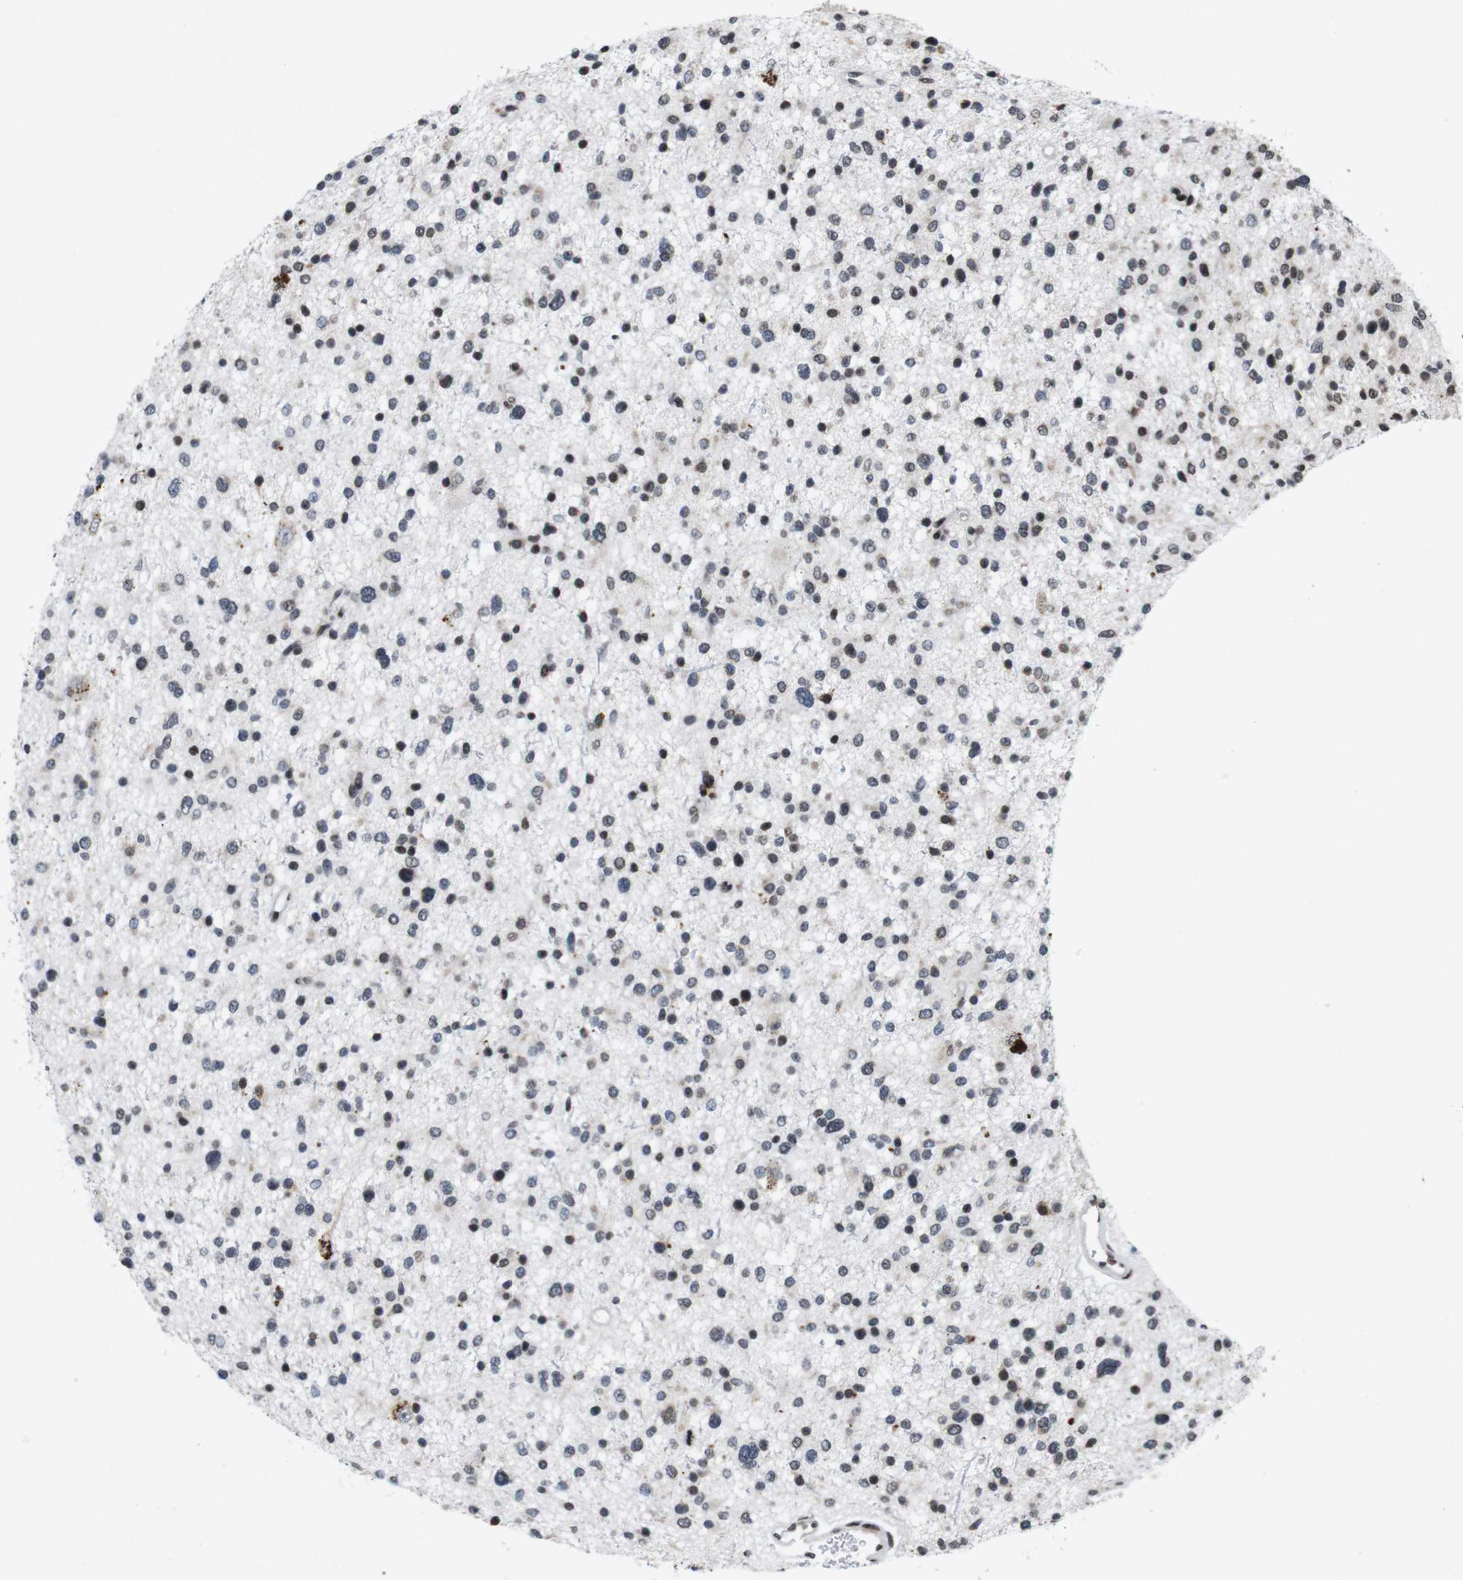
{"staining": {"intensity": "weak", "quantity": "25%-75%", "location": "nuclear"}, "tissue": "glioma", "cell_type": "Tumor cells", "image_type": "cancer", "snomed": [{"axis": "morphology", "description": "Glioma, malignant, Low grade"}, {"axis": "topography", "description": "Brain"}], "caption": "Glioma tissue exhibits weak nuclear expression in about 25%-75% of tumor cells", "gene": "MAGEH1", "patient": {"sex": "female", "age": 37}}